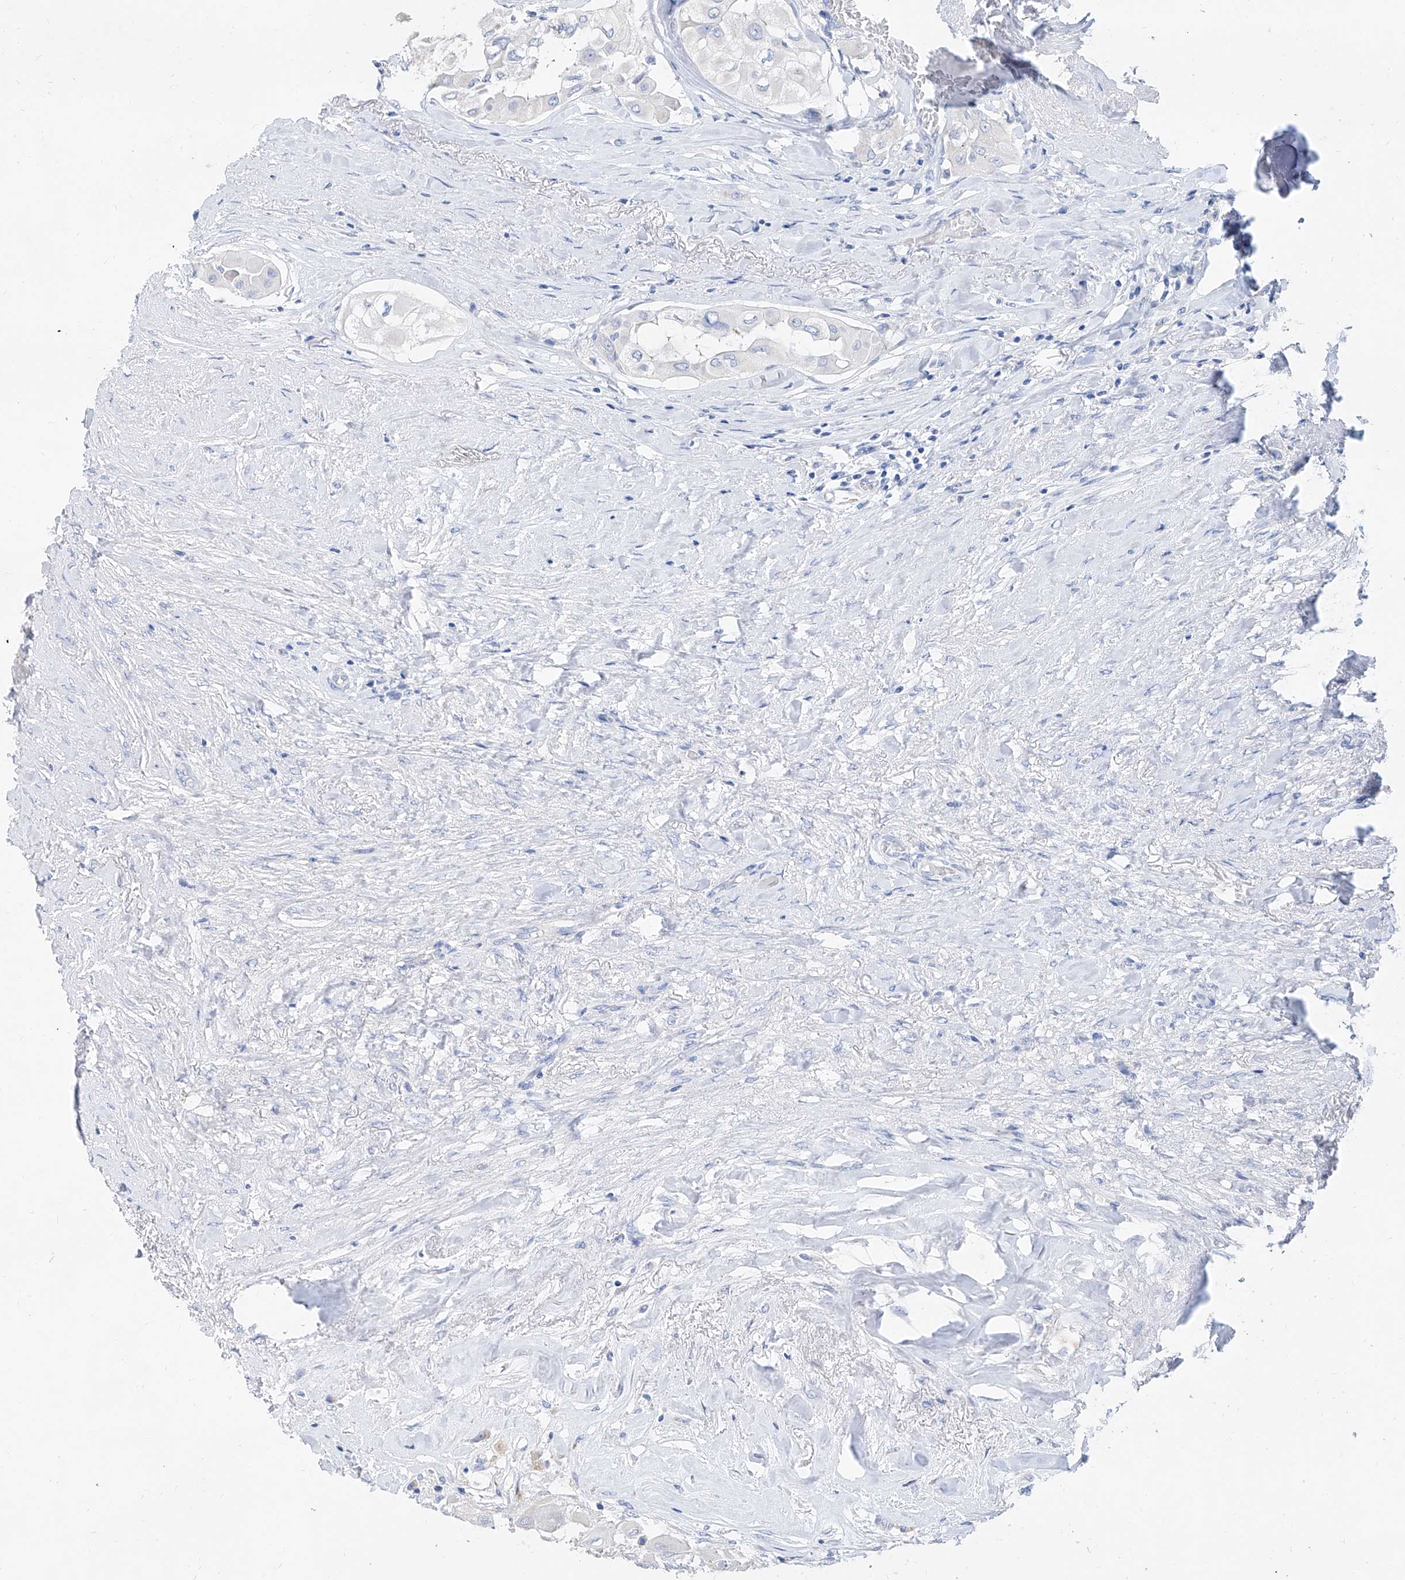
{"staining": {"intensity": "negative", "quantity": "none", "location": "none"}, "tissue": "thyroid cancer", "cell_type": "Tumor cells", "image_type": "cancer", "snomed": [{"axis": "morphology", "description": "Papillary adenocarcinoma, NOS"}, {"axis": "topography", "description": "Thyroid gland"}], "caption": "DAB immunohistochemical staining of papillary adenocarcinoma (thyroid) shows no significant staining in tumor cells.", "gene": "SLC25A29", "patient": {"sex": "female", "age": 59}}